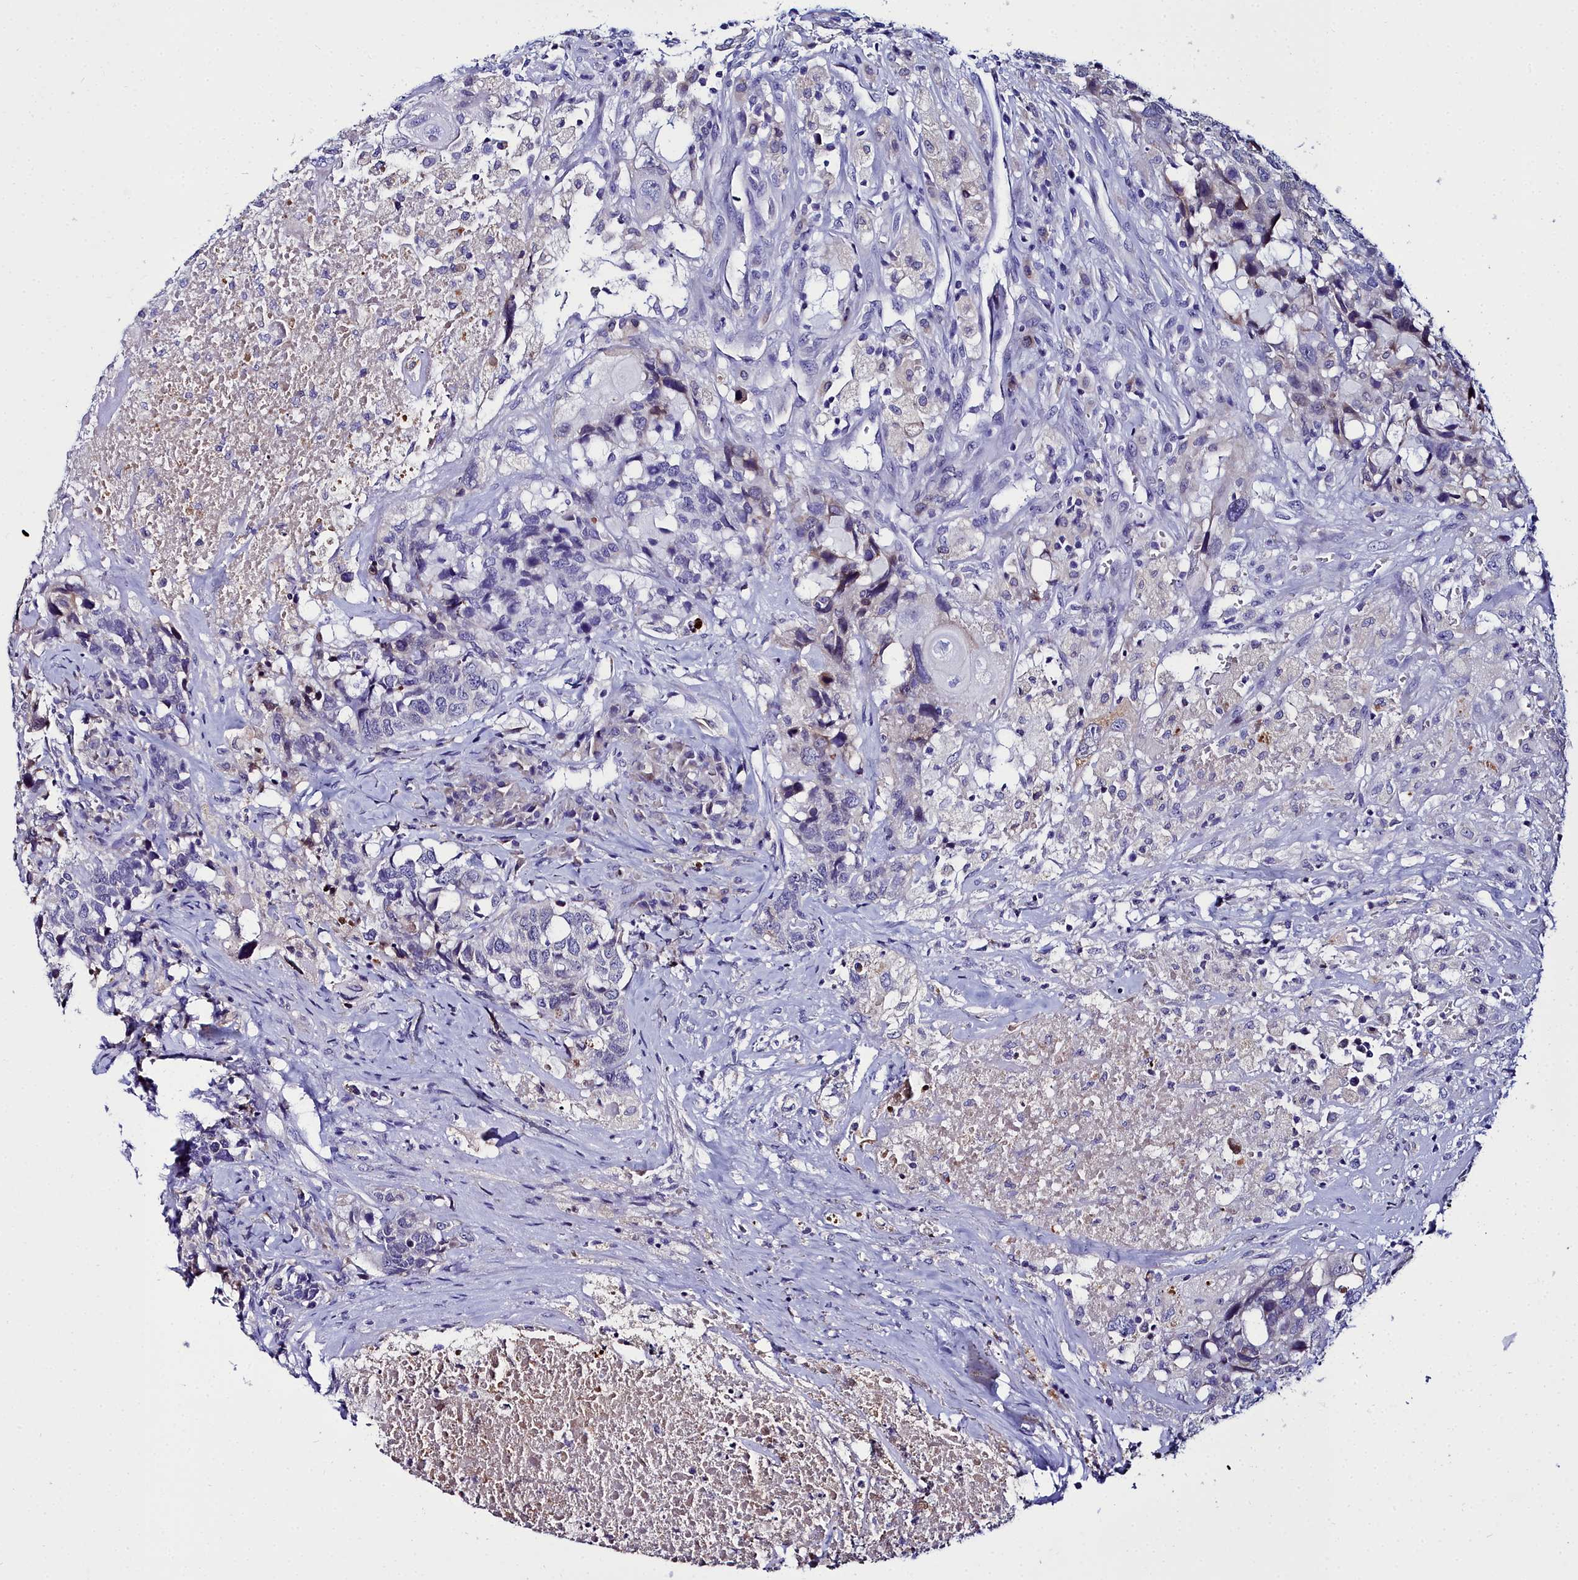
{"staining": {"intensity": "negative", "quantity": "none", "location": "none"}, "tissue": "head and neck cancer", "cell_type": "Tumor cells", "image_type": "cancer", "snomed": [{"axis": "morphology", "description": "Squamous cell carcinoma, NOS"}, {"axis": "topography", "description": "Head-Neck"}], "caption": "DAB (3,3'-diaminobenzidine) immunohistochemical staining of head and neck cancer (squamous cell carcinoma) demonstrates no significant staining in tumor cells.", "gene": "ELAPOR2", "patient": {"sex": "male", "age": 66}}